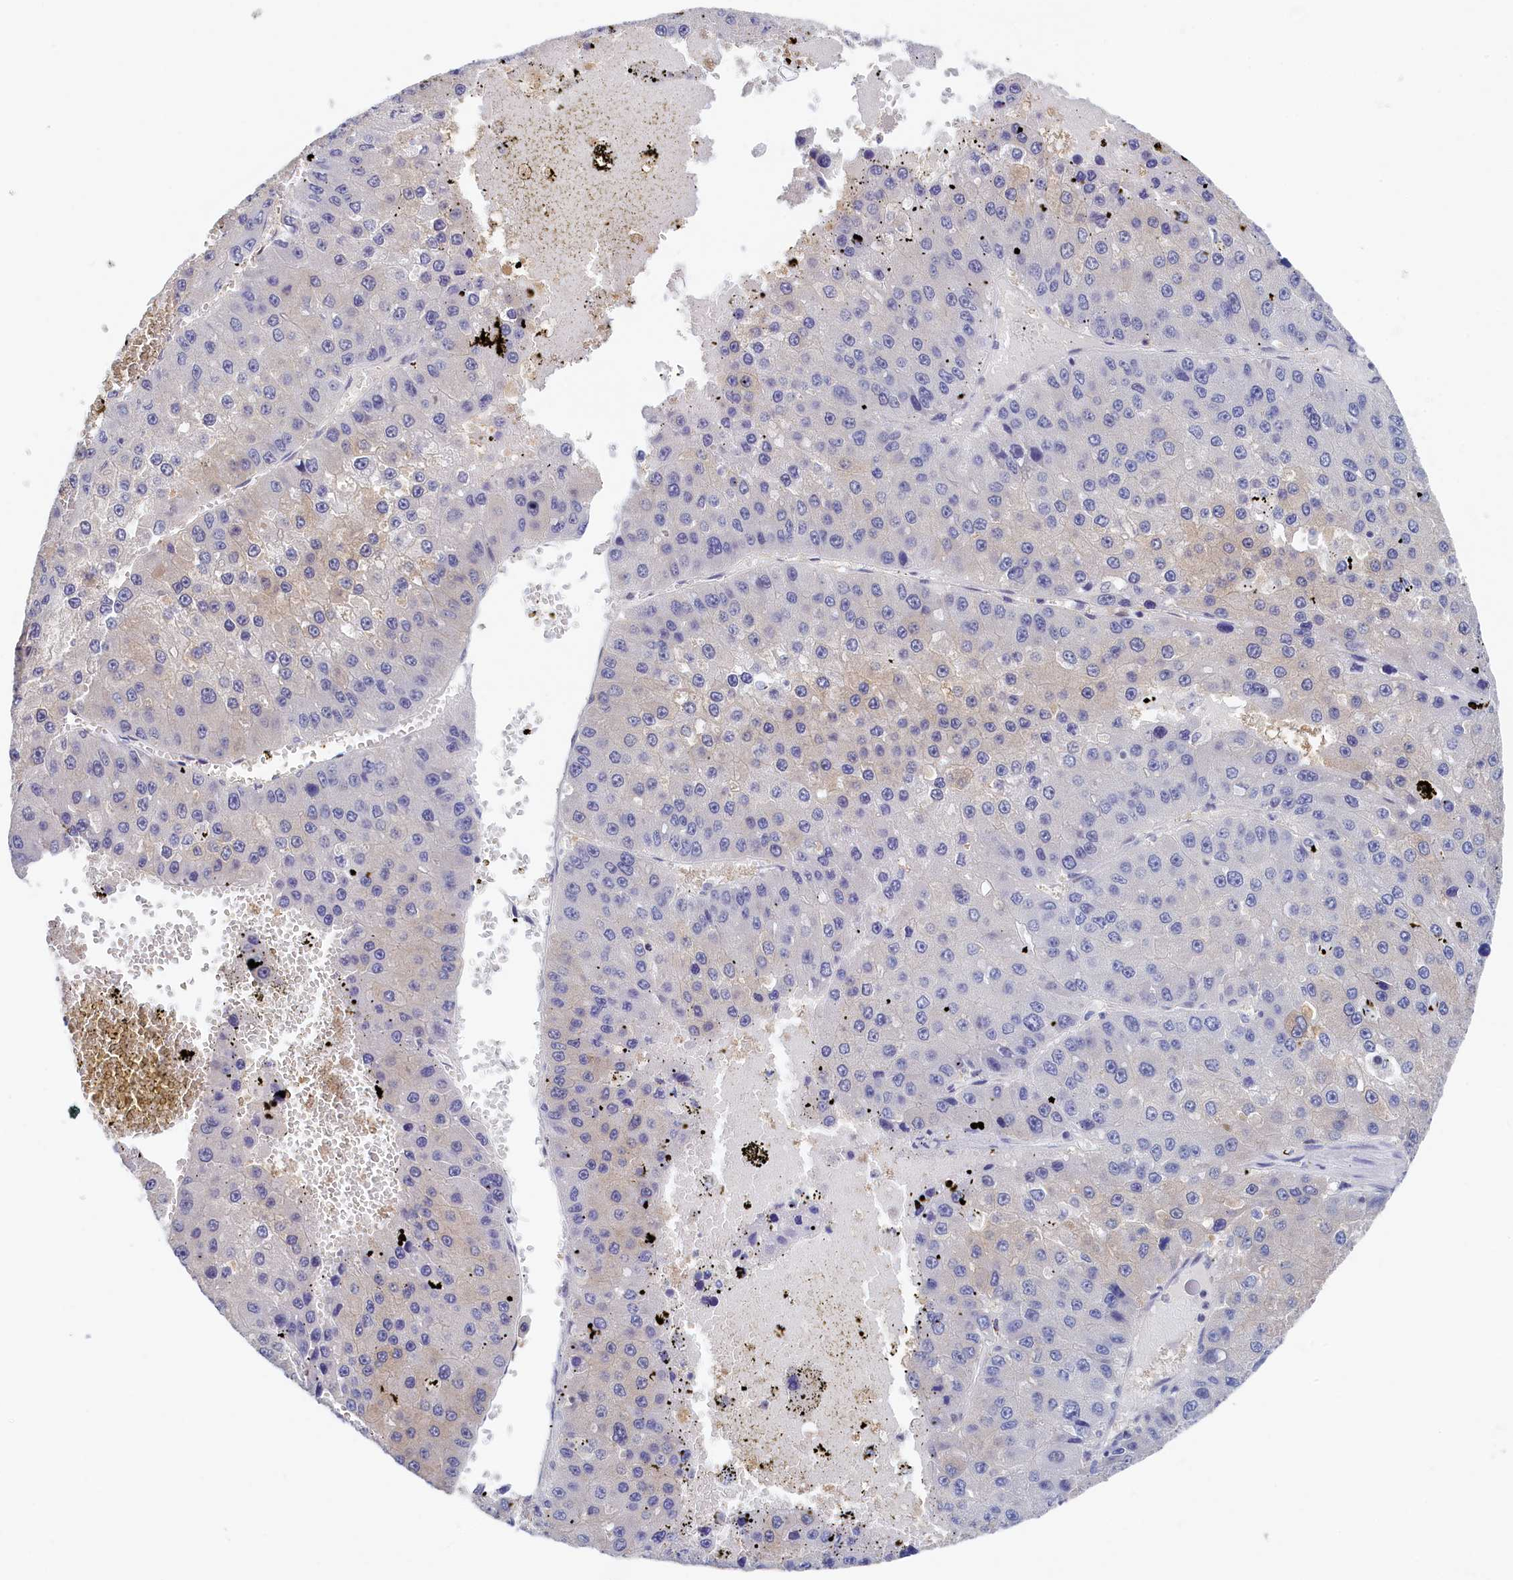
{"staining": {"intensity": "negative", "quantity": "none", "location": "none"}, "tissue": "liver cancer", "cell_type": "Tumor cells", "image_type": "cancer", "snomed": [{"axis": "morphology", "description": "Carcinoma, Hepatocellular, NOS"}, {"axis": "topography", "description": "Liver"}], "caption": "IHC of human liver hepatocellular carcinoma shows no positivity in tumor cells.", "gene": "MOSPD3", "patient": {"sex": "female", "age": 73}}